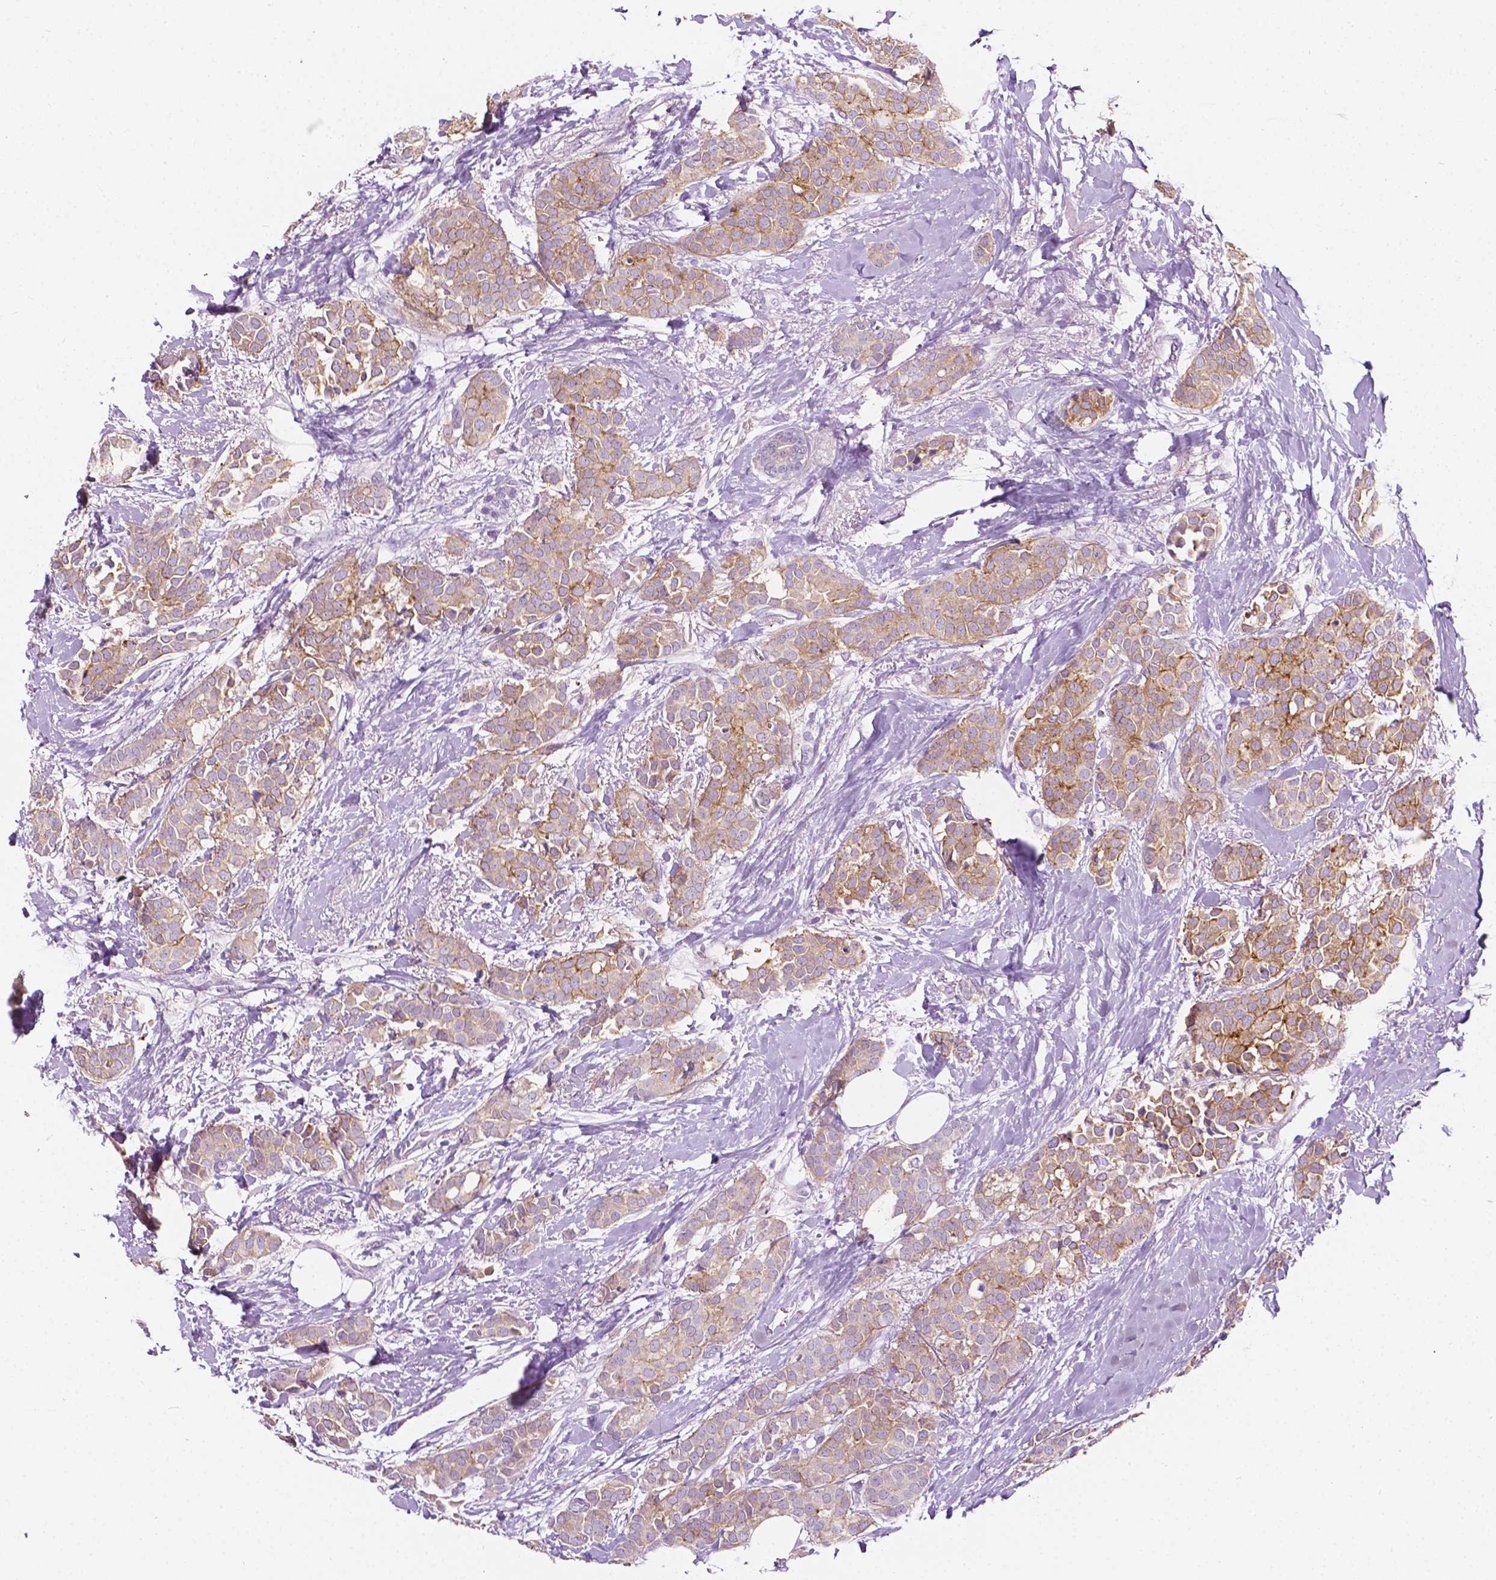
{"staining": {"intensity": "moderate", "quantity": ">75%", "location": "cytoplasmic/membranous"}, "tissue": "breast cancer", "cell_type": "Tumor cells", "image_type": "cancer", "snomed": [{"axis": "morphology", "description": "Duct carcinoma"}, {"axis": "topography", "description": "Breast"}], "caption": "The micrograph displays a brown stain indicating the presence of a protein in the cytoplasmic/membranous of tumor cells in breast intraductal carcinoma.", "gene": "NOS1AP", "patient": {"sex": "female", "age": 79}}